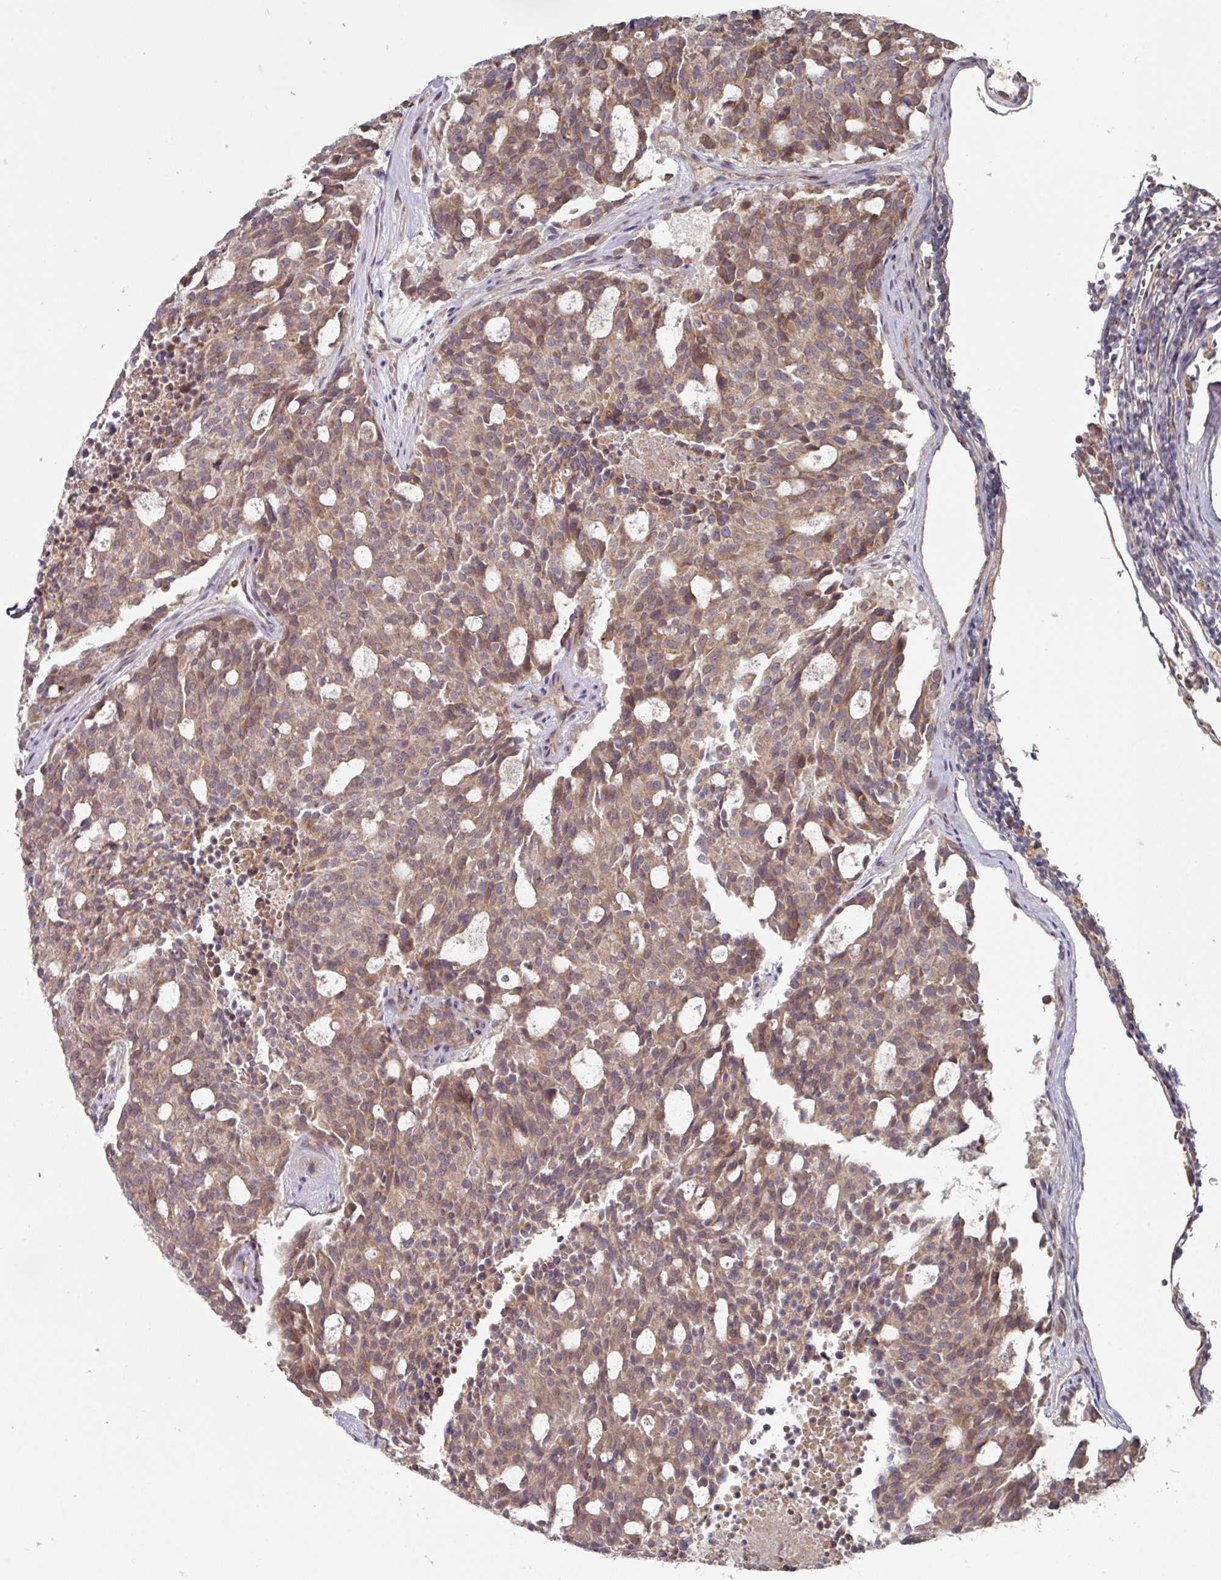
{"staining": {"intensity": "moderate", "quantity": ">75%", "location": "cytoplasmic/membranous"}, "tissue": "carcinoid", "cell_type": "Tumor cells", "image_type": "cancer", "snomed": [{"axis": "morphology", "description": "Carcinoid, malignant, NOS"}, {"axis": "topography", "description": "Pancreas"}], "caption": "This is an image of immunohistochemistry (IHC) staining of malignant carcinoid, which shows moderate positivity in the cytoplasmic/membranous of tumor cells.", "gene": "DNAJC7", "patient": {"sex": "female", "age": 54}}